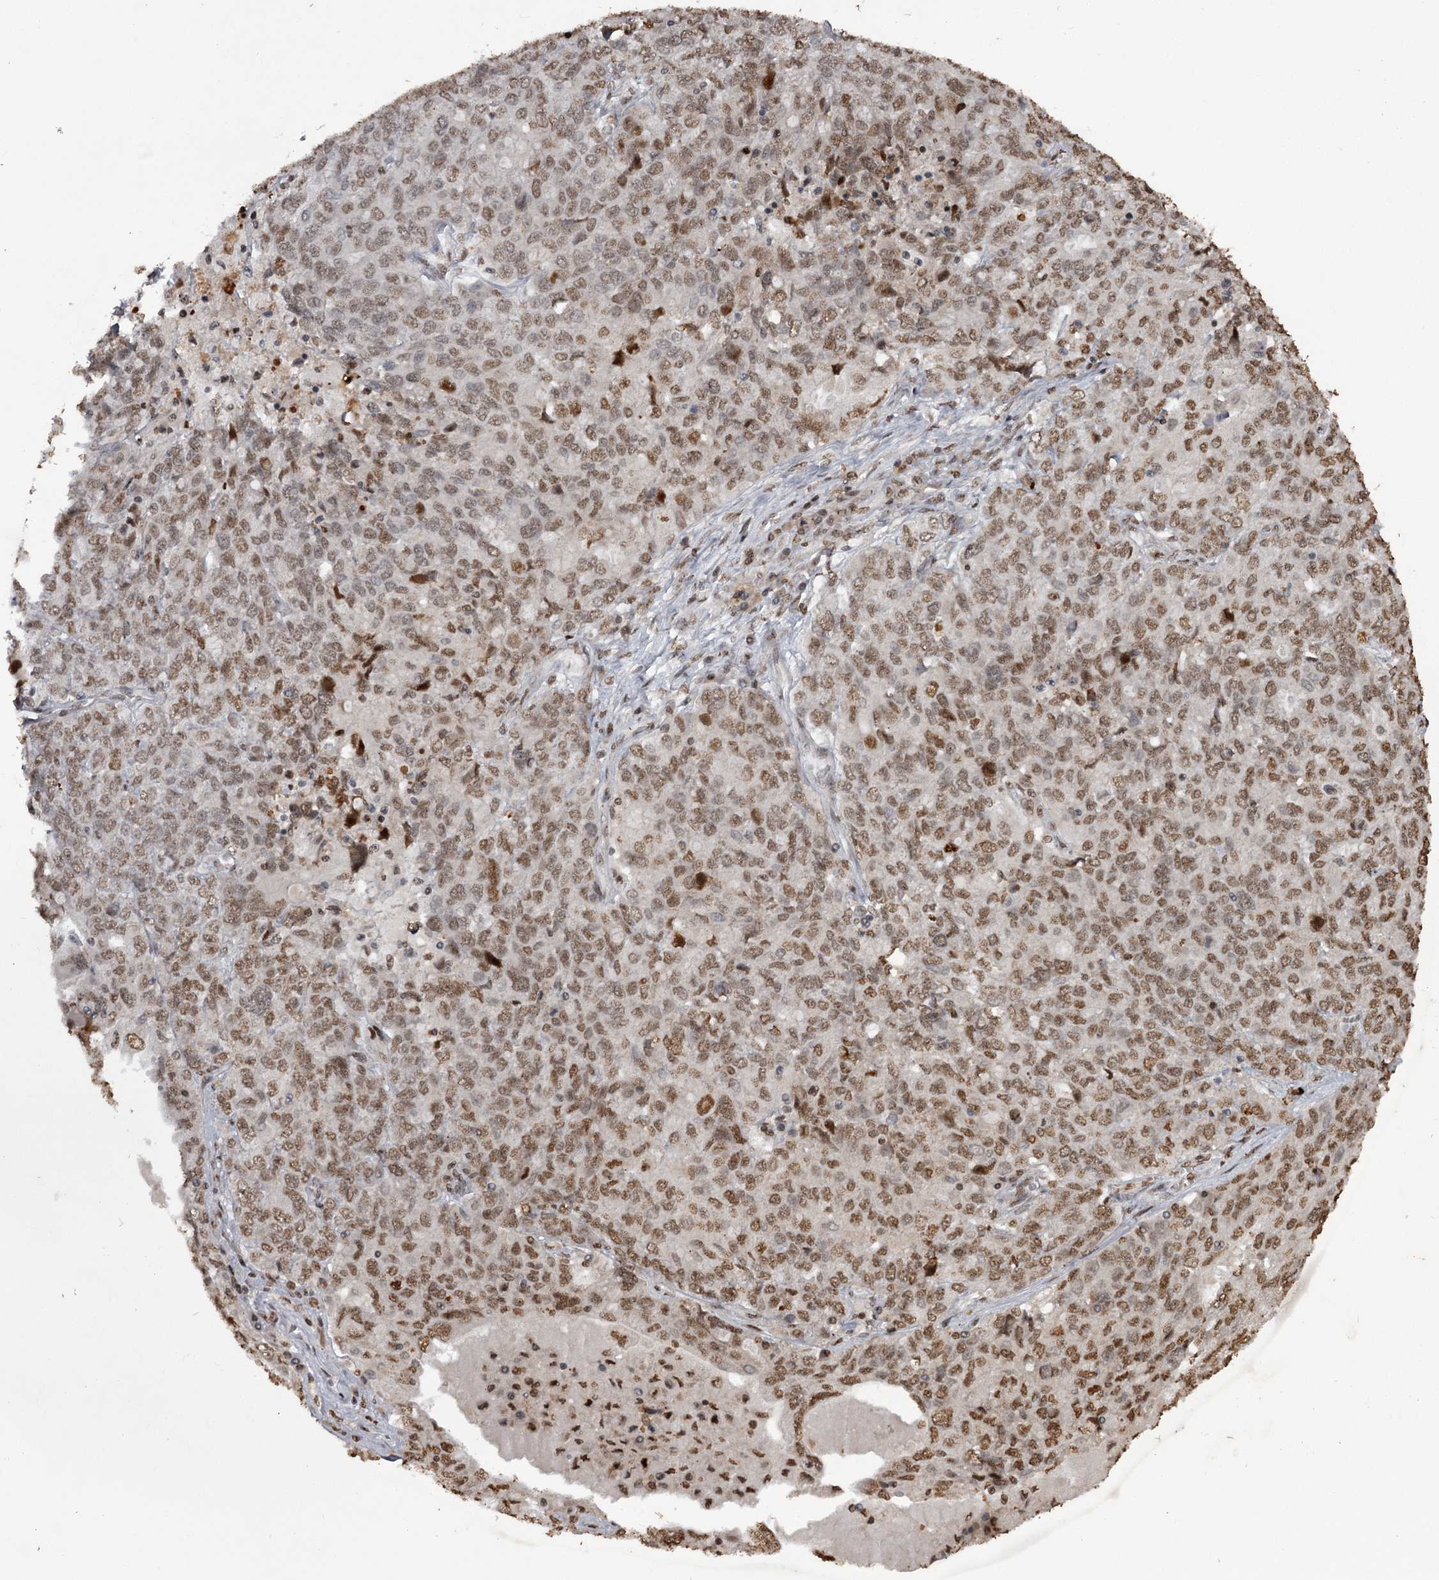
{"staining": {"intensity": "moderate", "quantity": ">75%", "location": "nuclear"}, "tissue": "ovarian cancer", "cell_type": "Tumor cells", "image_type": "cancer", "snomed": [{"axis": "morphology", "description": "Carcinoma, endometroid"}, {"axis": "topography", "description": "Ovary"}], "caption": "Endometroid carcinoma (ovarian) was stained to show a protein in brown. There is medium levels of moderate nuclear staining in about >75% of tumor cells.", "gene": "THYN1", "patient": {"sex": "female", "age": 62}}